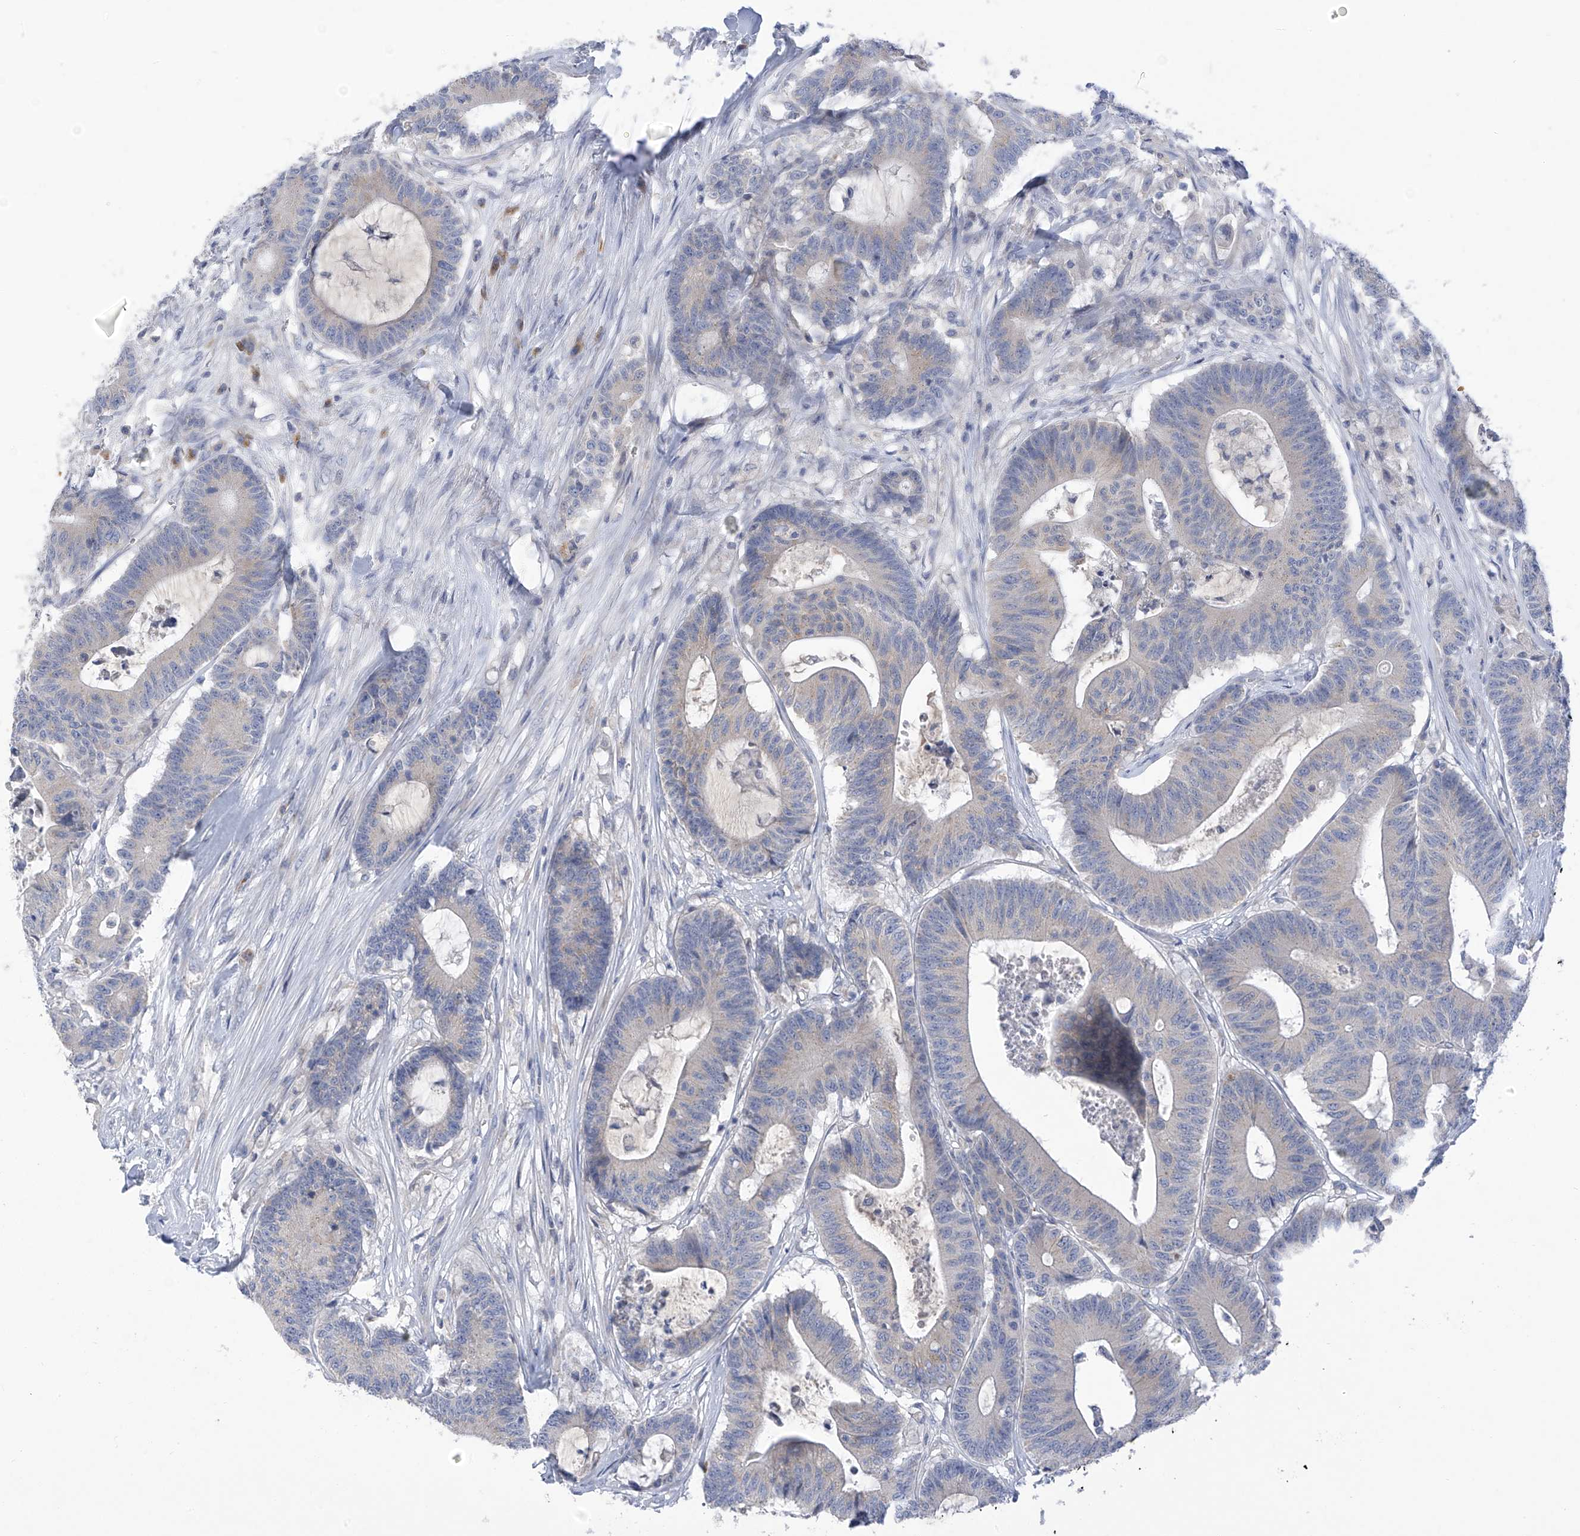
{"staining": {"intensity": "negative", "quantity": "none", "location": "none"}, "tissue": "colorectal cancer", "cell_type": "Tumor cells", "image_type": "cancer", "snomed": [{"axis": "morphology", "description": "Adenocarcinoma, NOS"}, {"axis": "topography", "description": "Colon"}], "caption": "IHC histopathology image of colorectal adenocarcinoma stained for a protein (brown), which displays no staining in tumor cells.", "gene": "SLCO4A1", "patient": {"sex": "female", "age": 84}}